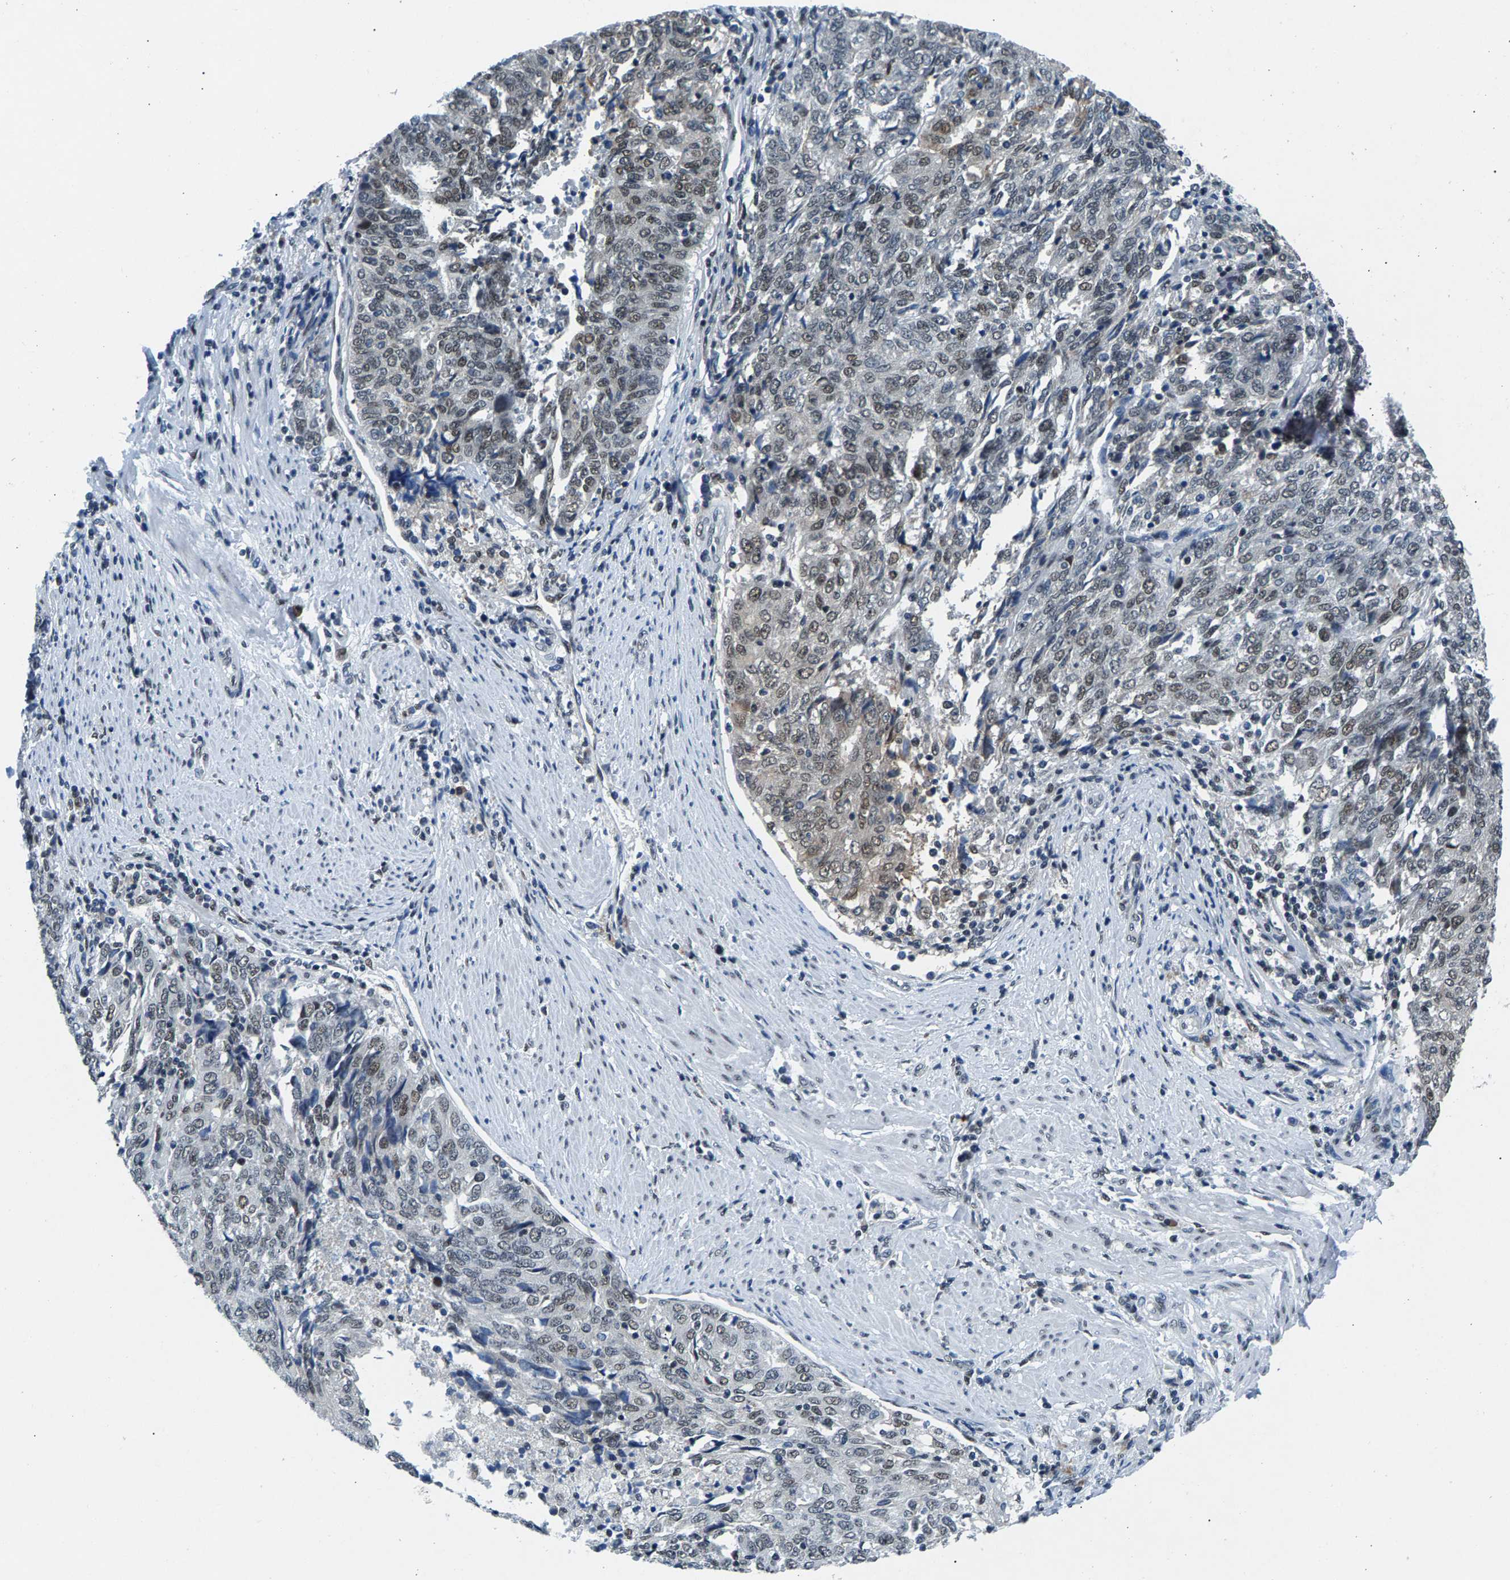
{"staining": {"intensity": "weak", "quantity": ">75%", "location": "nuclear"}, "tissue": "endometrial cancer", "cell_type": "Tumor cells", "image_type": "cancer", "snomed": [{"axis": "morphology", "description": "Adenocarcinoma, NOS"}, {"axis": "topography", "description": "Endometrium"}], "caption": "Immunohistochemical staining of adenocarcinoma (endometrial) exhibits low levels of weak nuclear protein staining in approximately >75% of tumor cells.", "gene": "ATF2", "patient": {"sex": "female", "age": 80}}